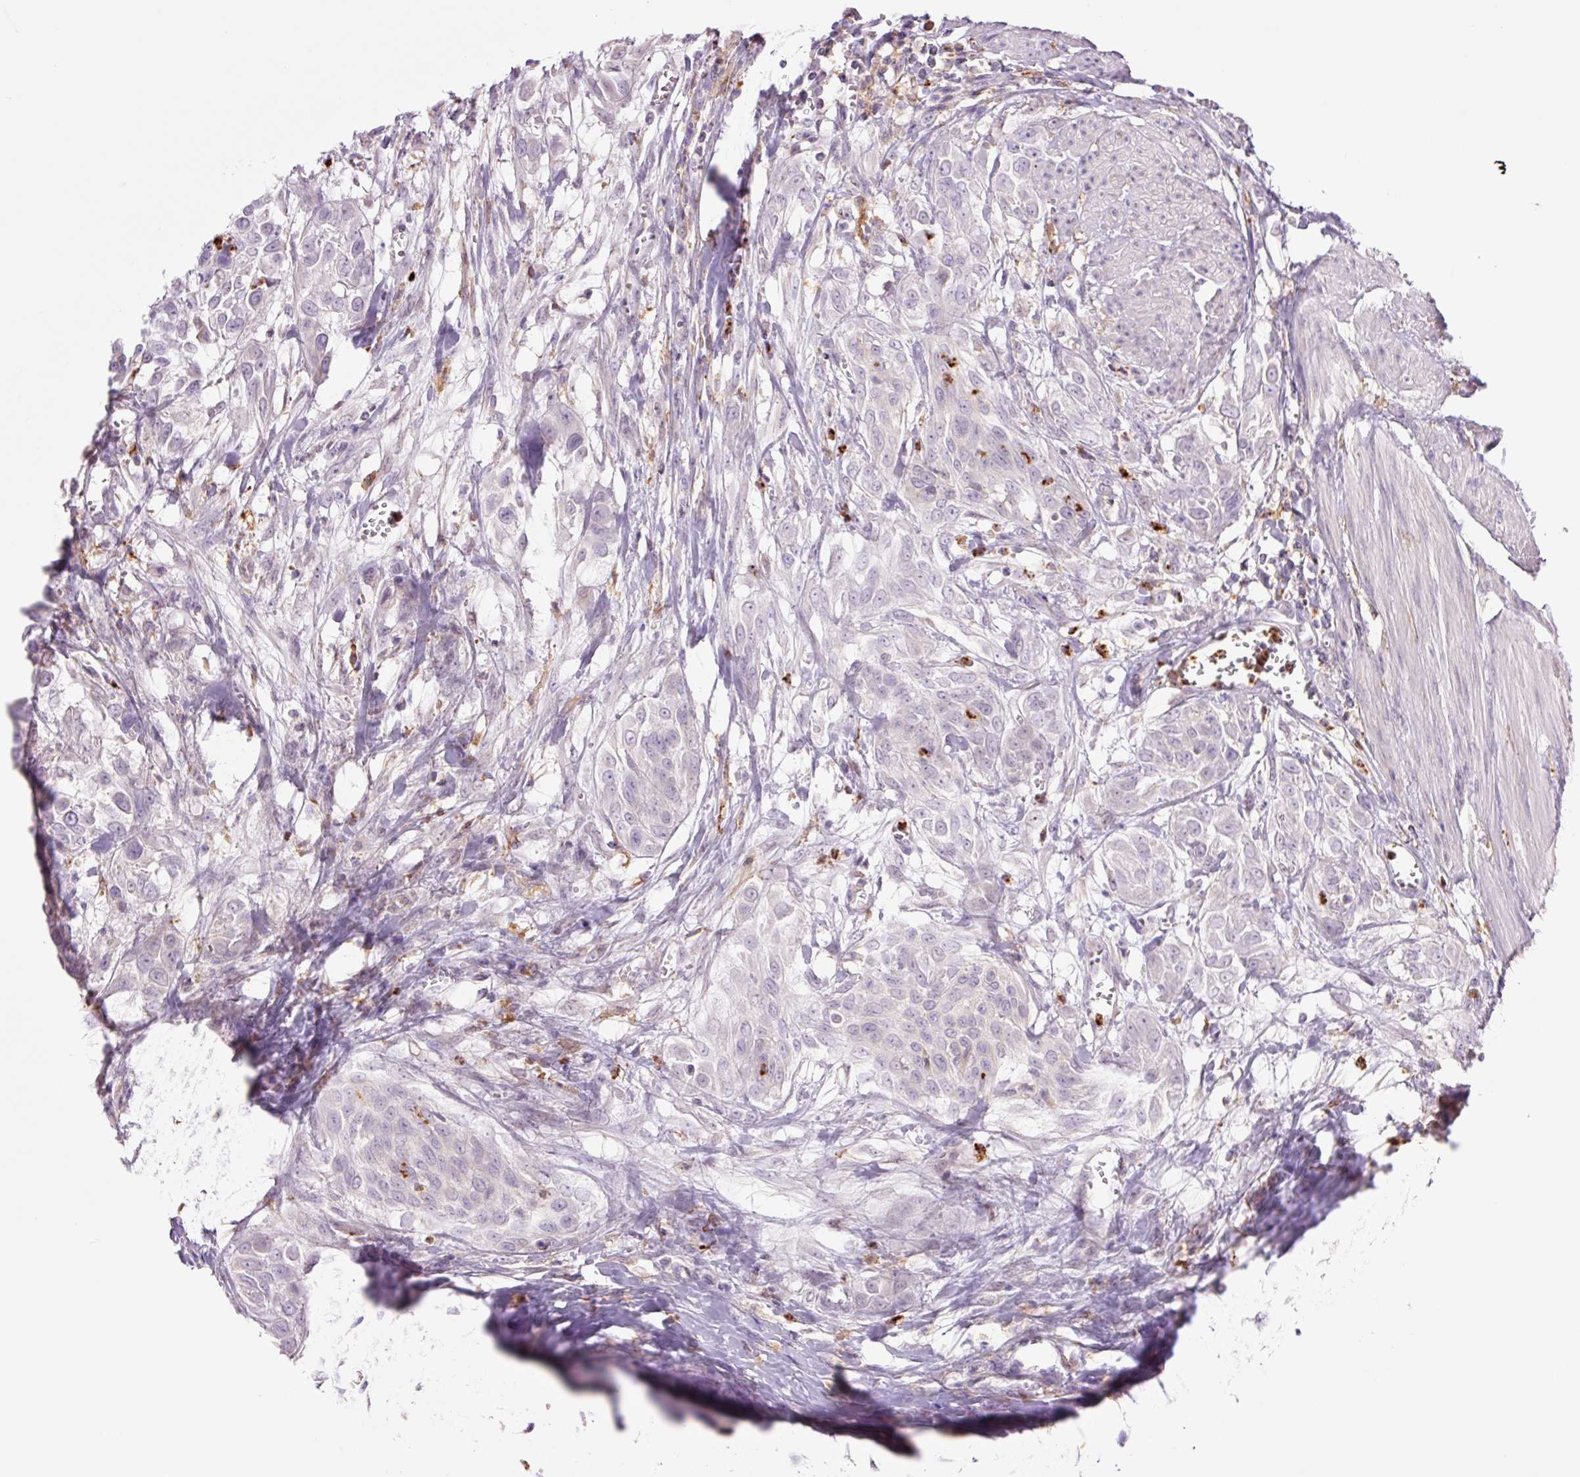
{"staining": {"intensity": "negative", "quantity": "none", "location": "none"}, "tissue": "urothelial cancer", "cell_type": "Tumor cells", "image_type": "cancer", "snomed": [{"axis": "morphology", "description": "Urothelial carcinoma, High grade"}, {"axis": "topography", "description": "Urinary bladder"}], "caption": "Immunohistochemical staining of human urothelial cancer shows no significant expression in tumor cells. The staining is performed using DAB brown chromogen with nuclei counter-stained in using hematoxylin.", "gene": "SH2D6", "patient": {"sex": "male", "age": 57}}